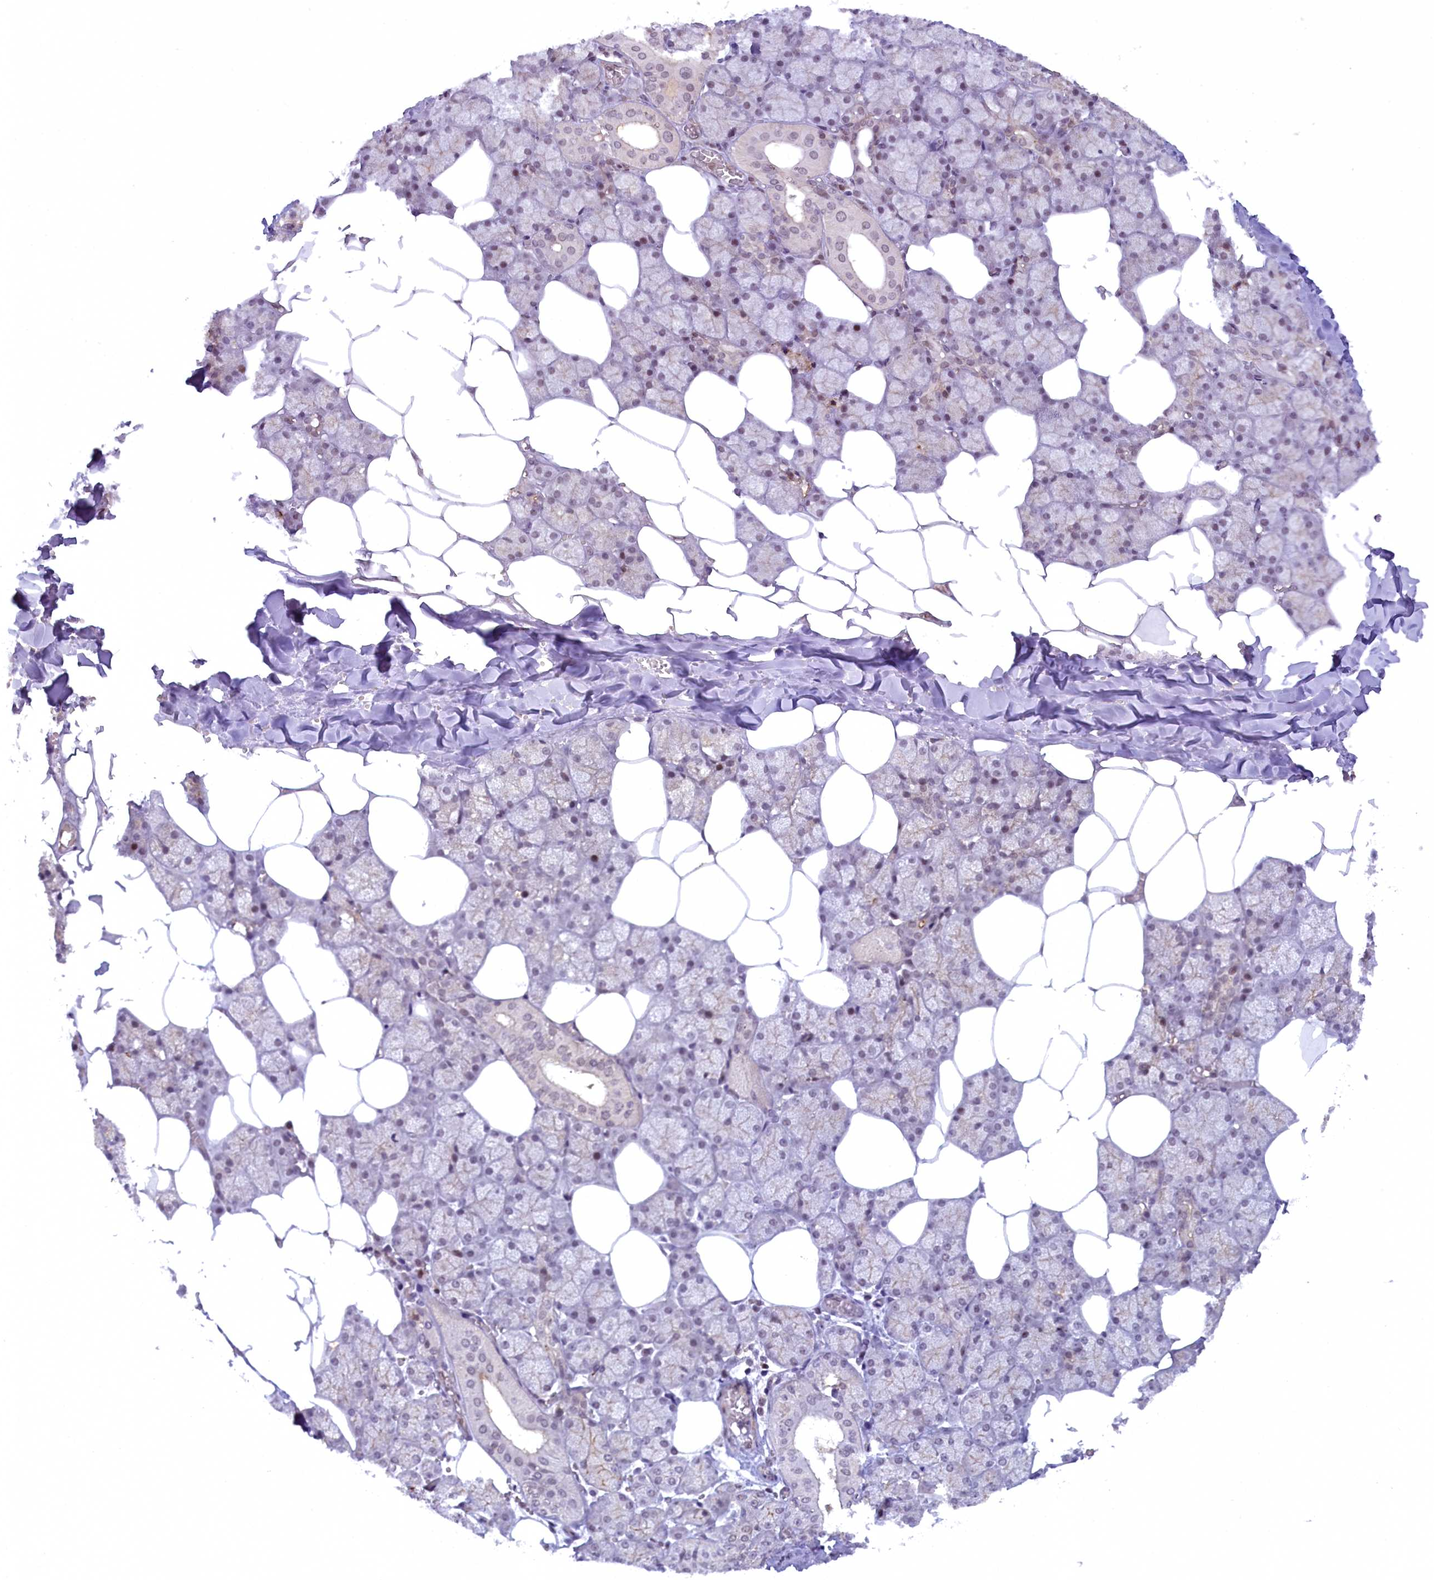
{"staining": {"intensity": "moderate", "quantity": "25%-75%", "location": "cytoplasmic/membranous,nuclear"}, "tissue": "salivary gland", "cell_type": "Glandular cells", "image_type": "normal", "snomed": [{"axis": "morphology", "description": "Normal tissue, NOS"}, {"axis": "topography", "description": "Salivary gland"}], "caption": "Protein analysis of normal salivary gland demonstrates moderate cytoplasmic/membranous,nuclear expression in about 25%-75% of glandular cells. (Brightfield microscopy of DAB IHC at high magnification).", "gene": "FCHO1", "patient": {"sex": "male", "age": 62}}